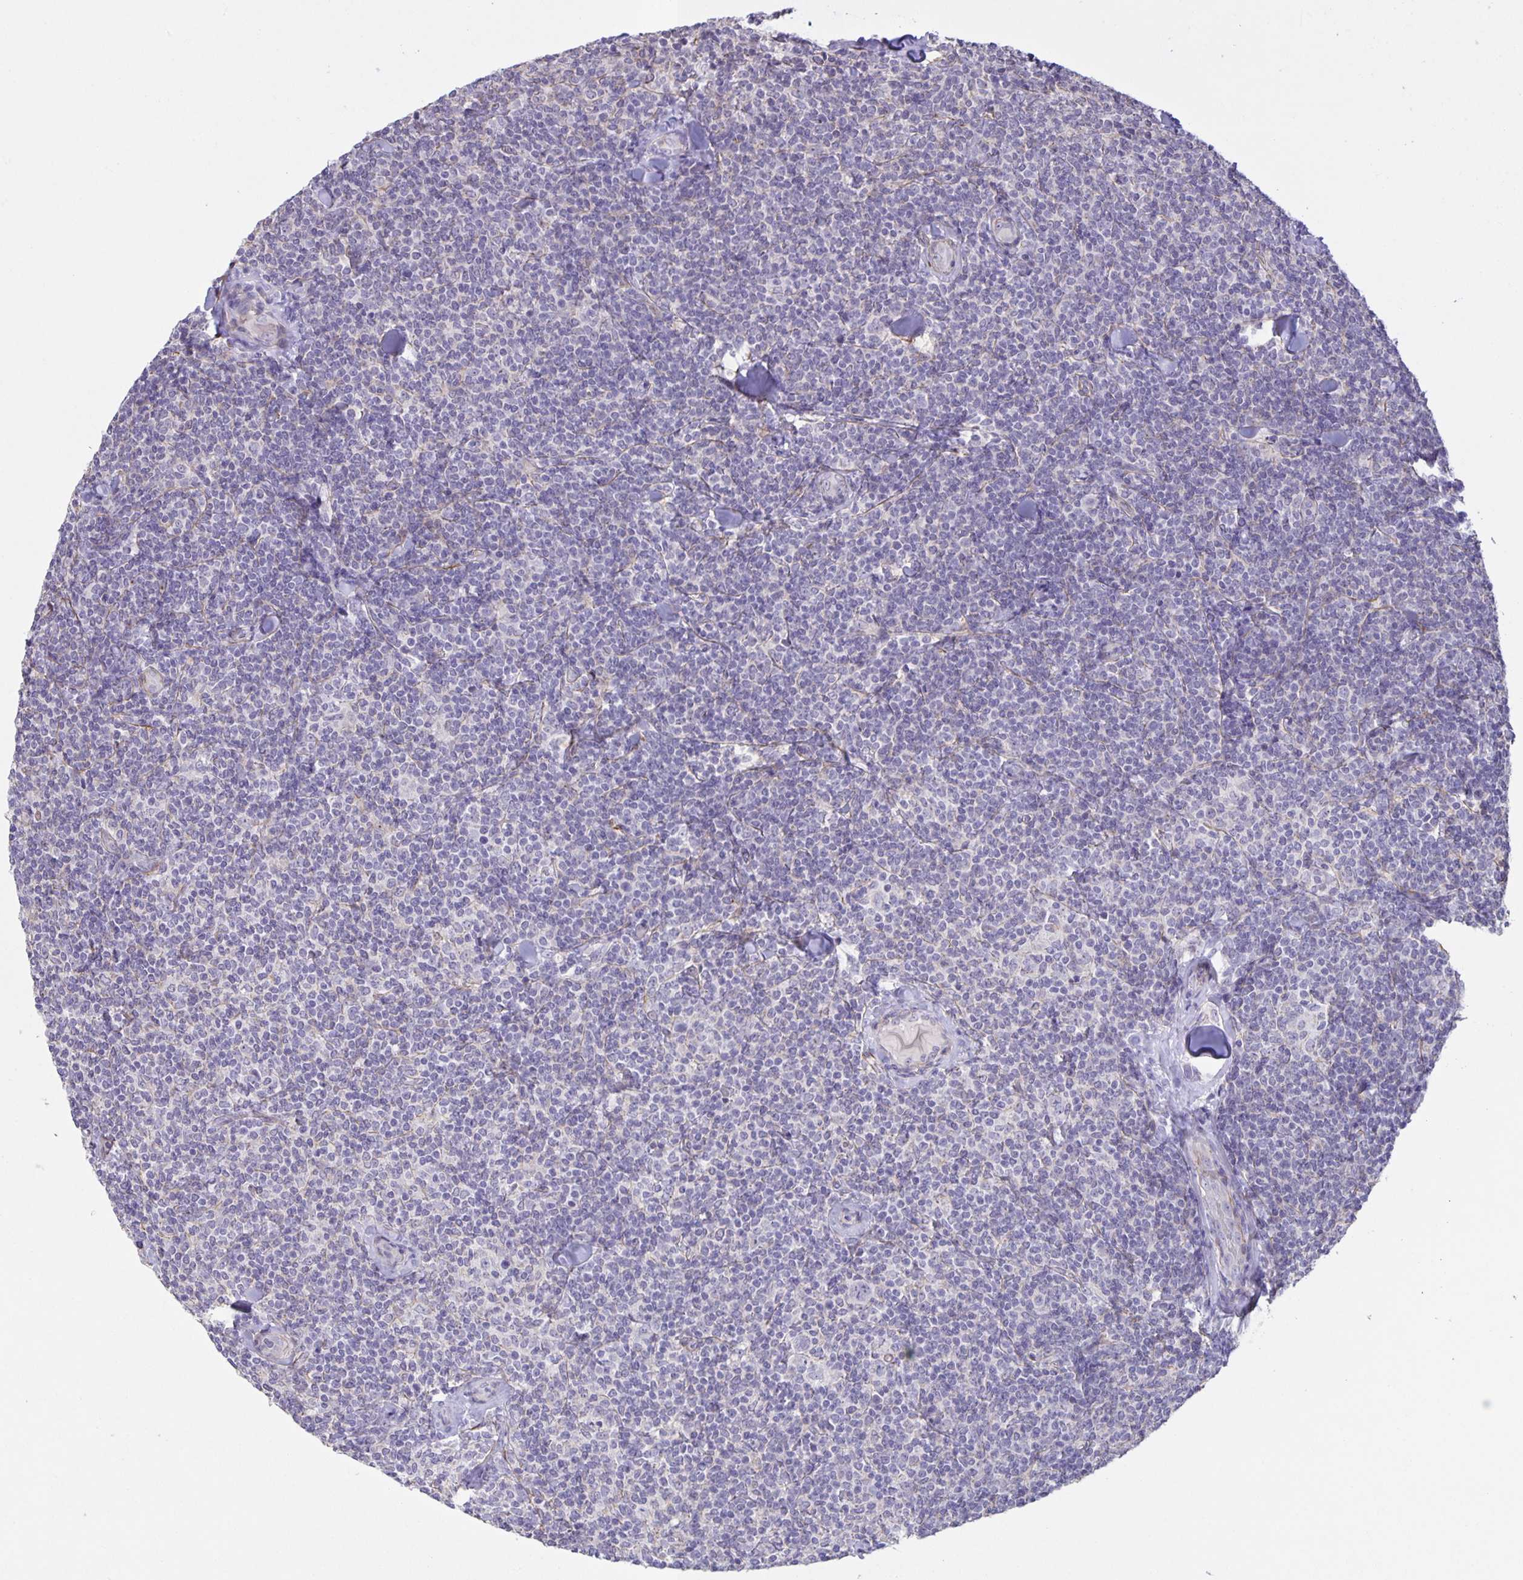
{"staining": {"intensity": "negative", "quantity": "none", "location": "none"}, "tissue": "lymphoma", "cell_type": "Tumor cells", "image_type": "cancer", "snomed": [{"axis": "morphology", "description": "Malignant lymphoma, non-Hodgkin's type, Low grade"}, {"axis": "topography", "description": "Lymph node"}], "caption": "IHC of human malignant lymphoma, non-Hodgkin's type (low-grade) reveals no expression in tumor cells.", "gene": "SRCIN1", "patient": {"sex": "female", "age": 56}}